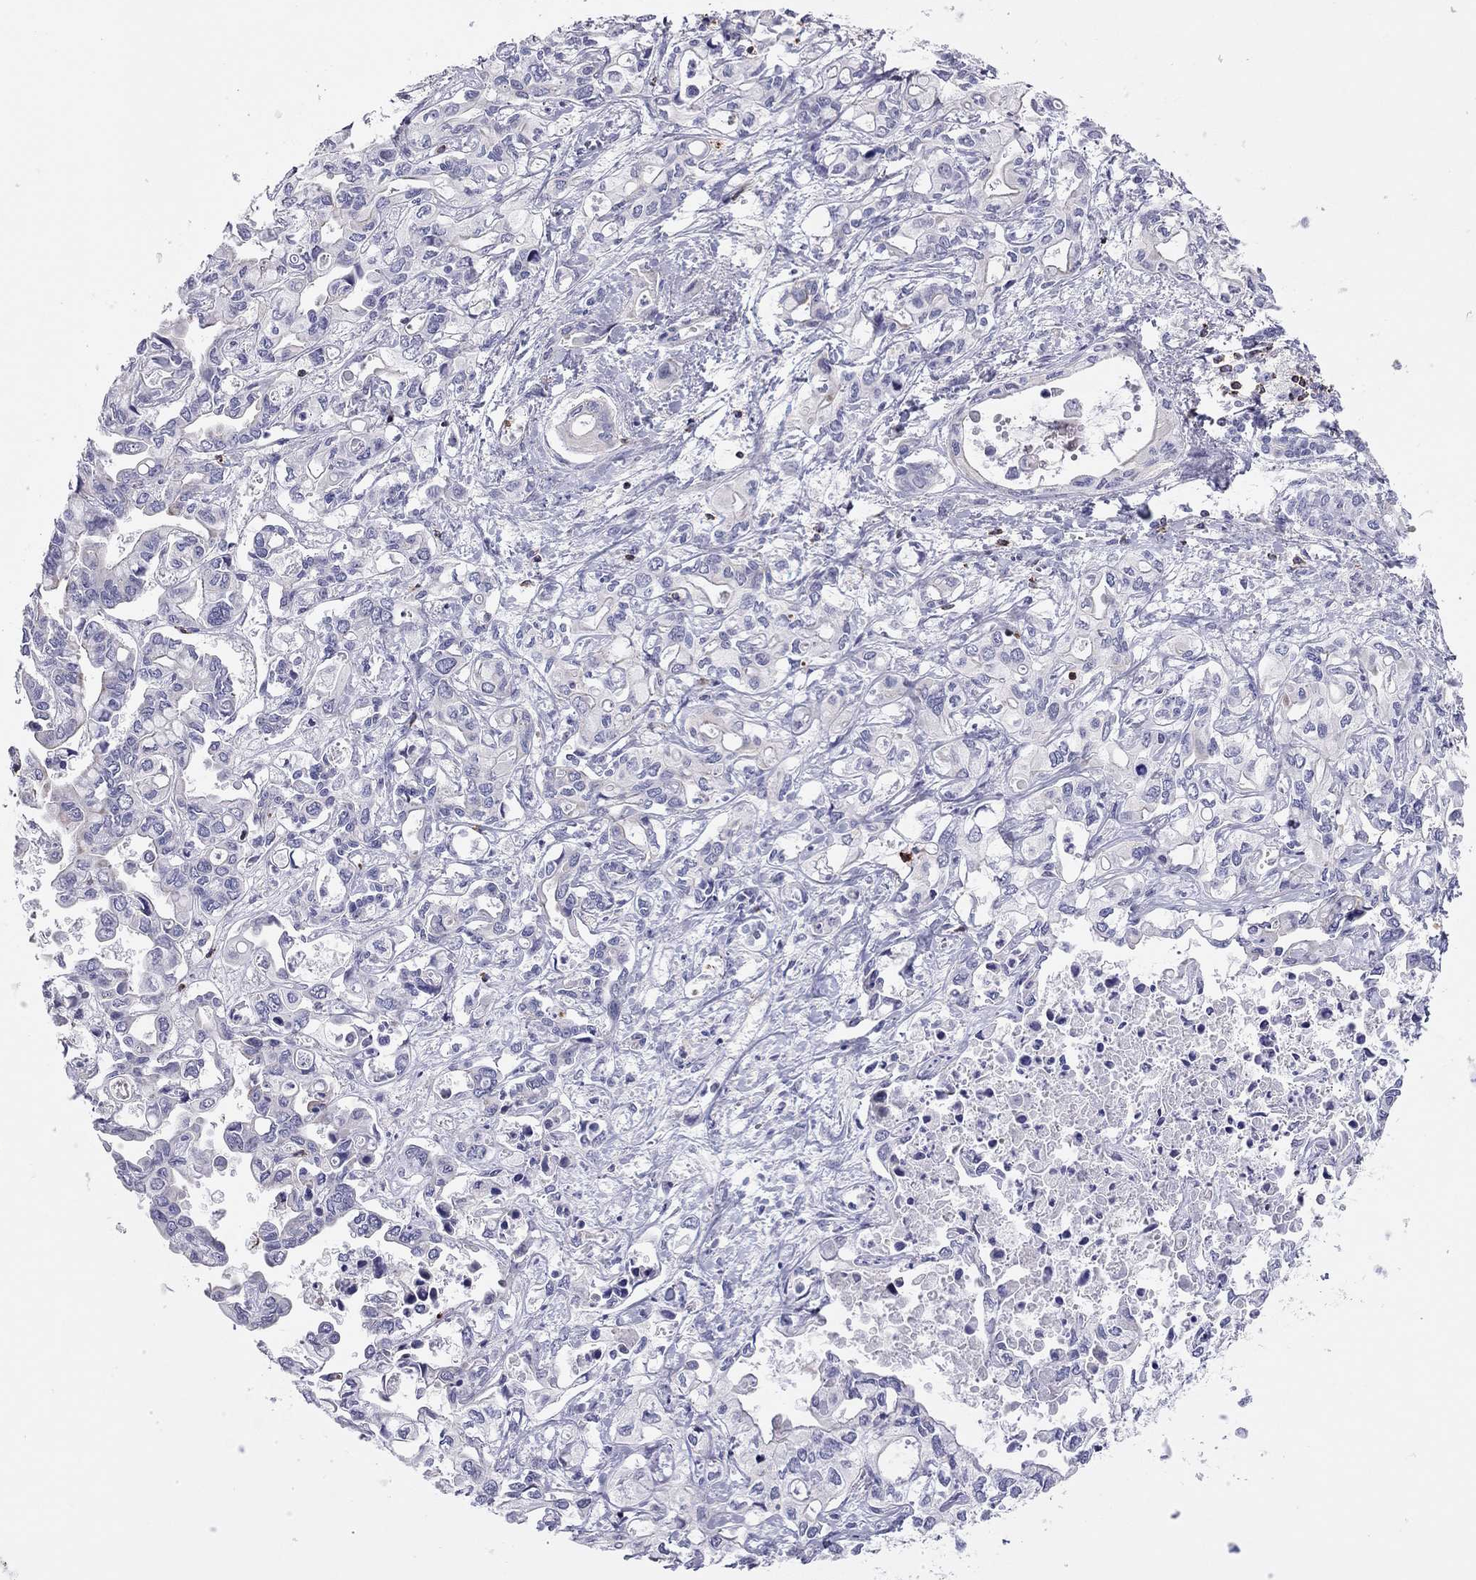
{"staining": {"intensity": "negative", "quantity": "none", "location": "none"}, "tissue": "liver cancer", "cell_type": "Tumor cells", "image_type": "cancer", "snomed": [{"axis": "morphology", "description": "Cholangiocarcinoma"}, {"axis": "topography", "description": "Liver"}], "caption": "Protein analysis of liver cancer shows no significant staining in tumor cells. Nuclei are stained in blue.", "gene": "MND1", "patient": {"sex": "female", "age": 64}}